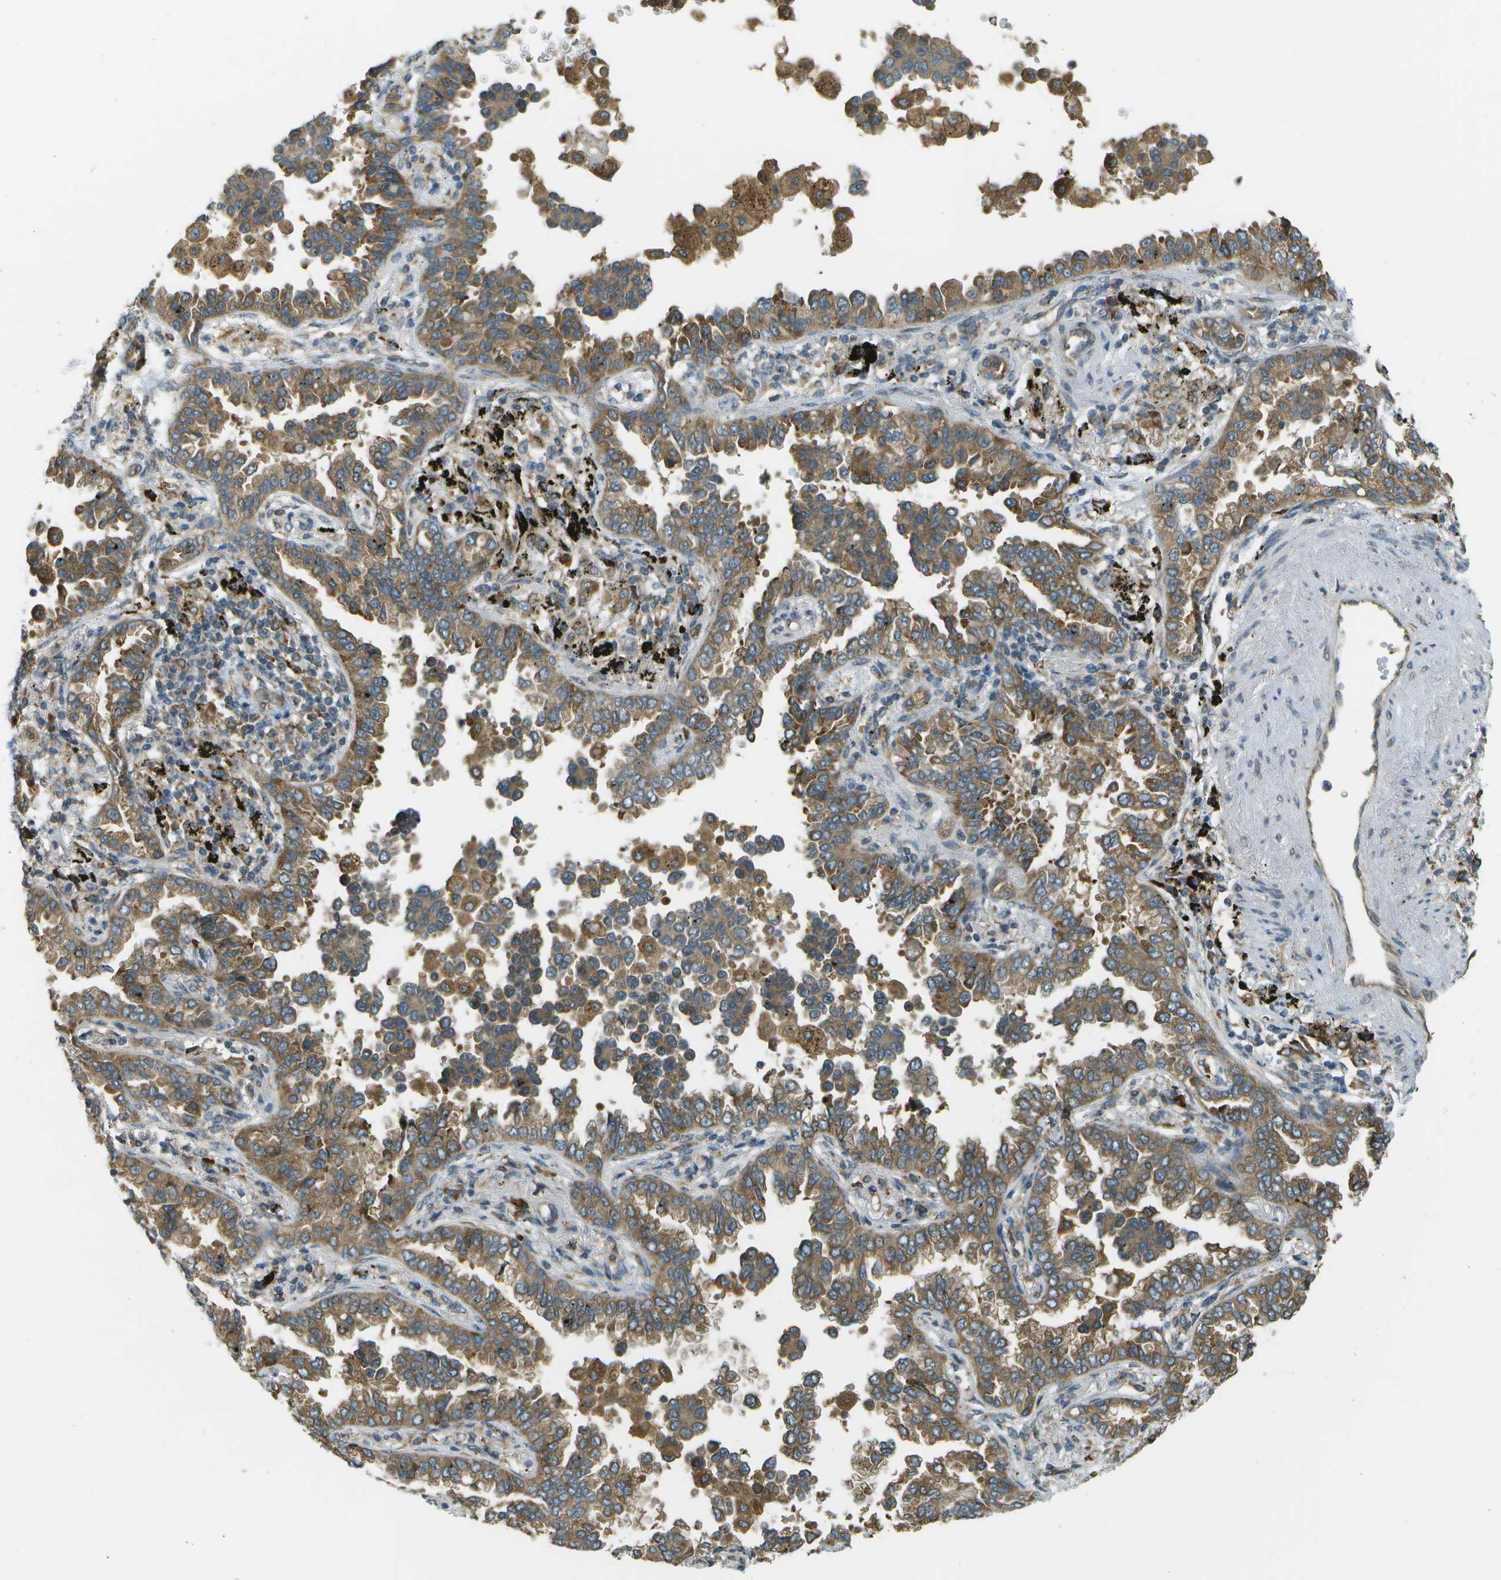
{"staining": {"intensity": "moderate", "quantity": ">75%", "location": "cytoplasmic/membranous"}, "tissue": "lung cancer", "cell_type": "Tumor cells", "image_type": "cancer", "snomed": [{"axis": "morphology", "description": "Normal tissue, NOS"}, {"axis": "morphology", "description": "Adenocarcinoma, NOS"}, {"axis": "topography", "description": "Lung"}], "caption": "DAB immunohistochemical staining of lung cancer (adenocarcinoma) demonstrates moderate cytoplasmic/membranous protein positivity in about >75% of tumor cells.", "gene": "USP30", "patient": {"sex": "male", "age": 59}}